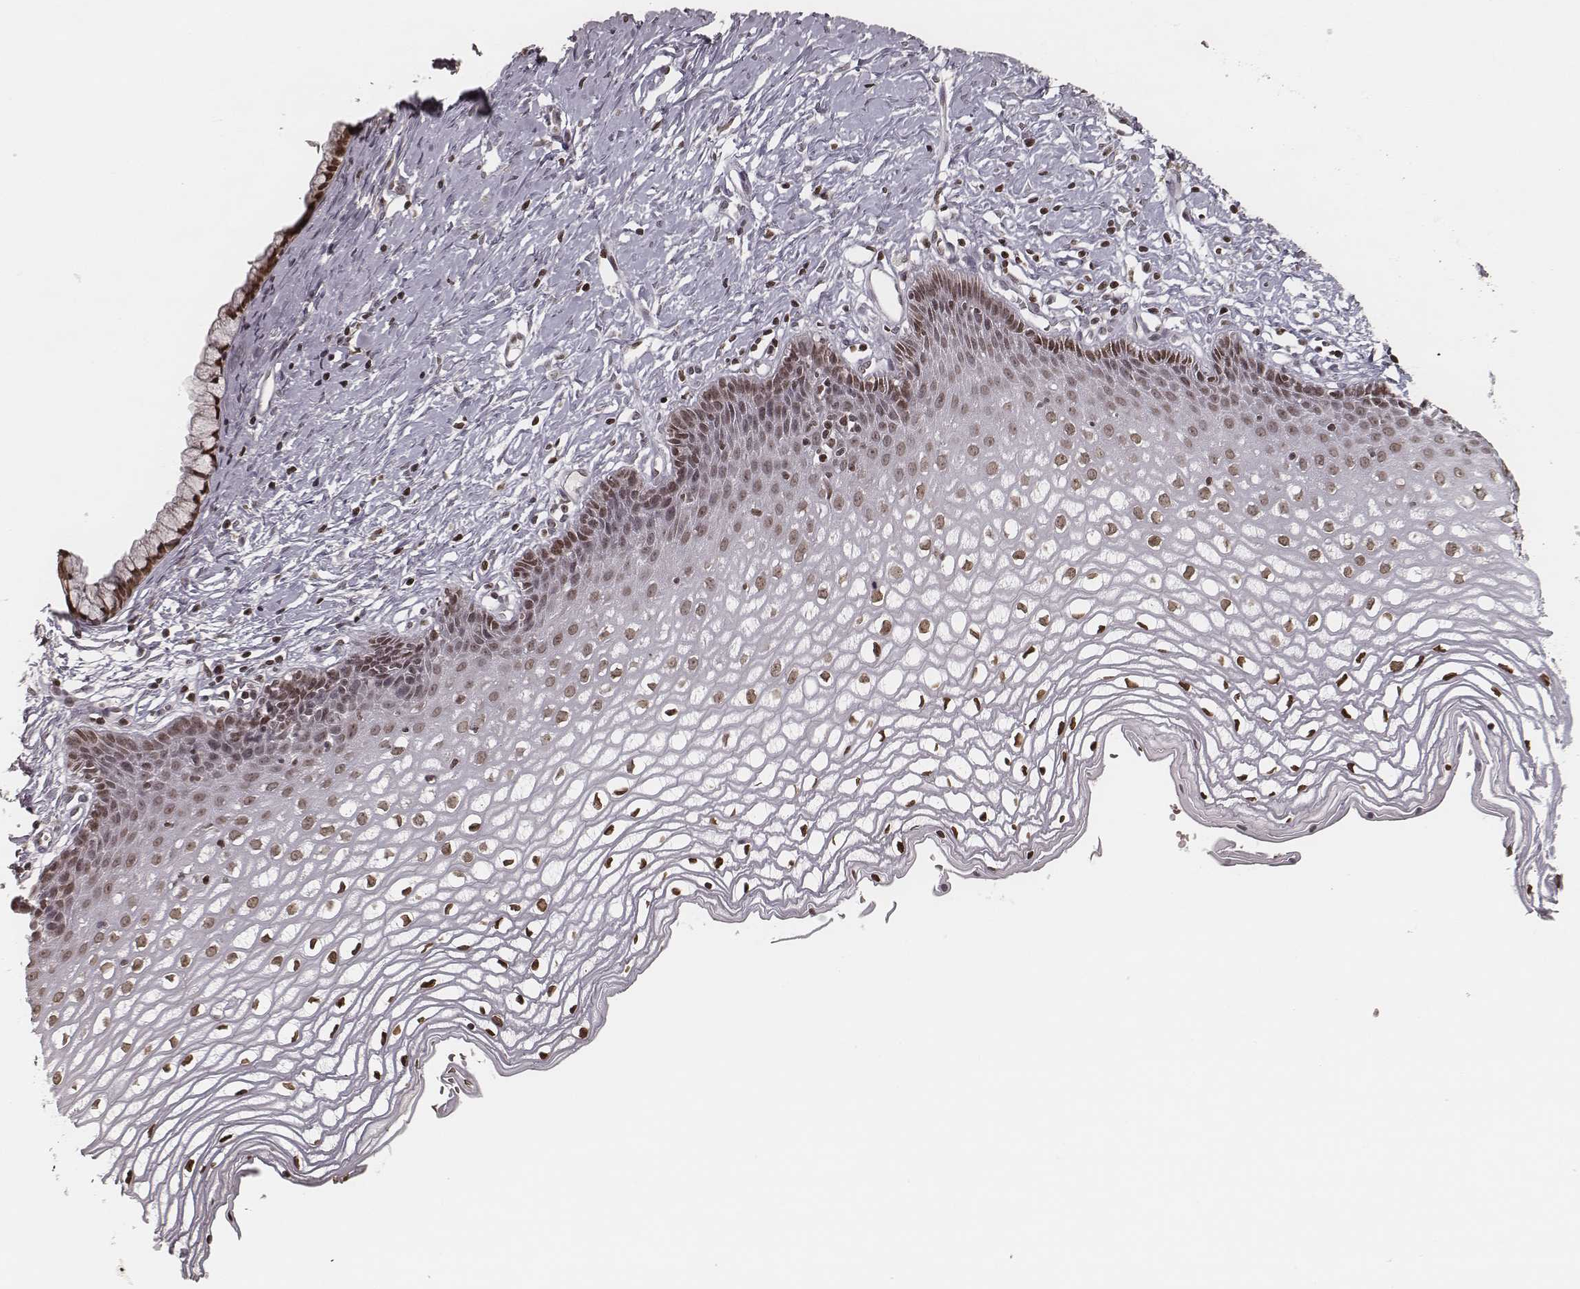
{"staining": {"intensity": "moderate", "quantity": ">75%", "location": "nuclear"}, "tissue": "cervix", "cell_type": "Glandular cells", "image_type": "normal", "snomed": [{"axis": "morphology", "description": "Normal tissue, NOS"}, {"axis": "topography", "description": "Cervix"}], "caption": "Immunohistochemical staining of normal cervix reveals medium levels of moderate nuclear staining in about >75% of glandular cells.", "gene": "HMGA2", "patient": {"sex": "female", "age": 40}}